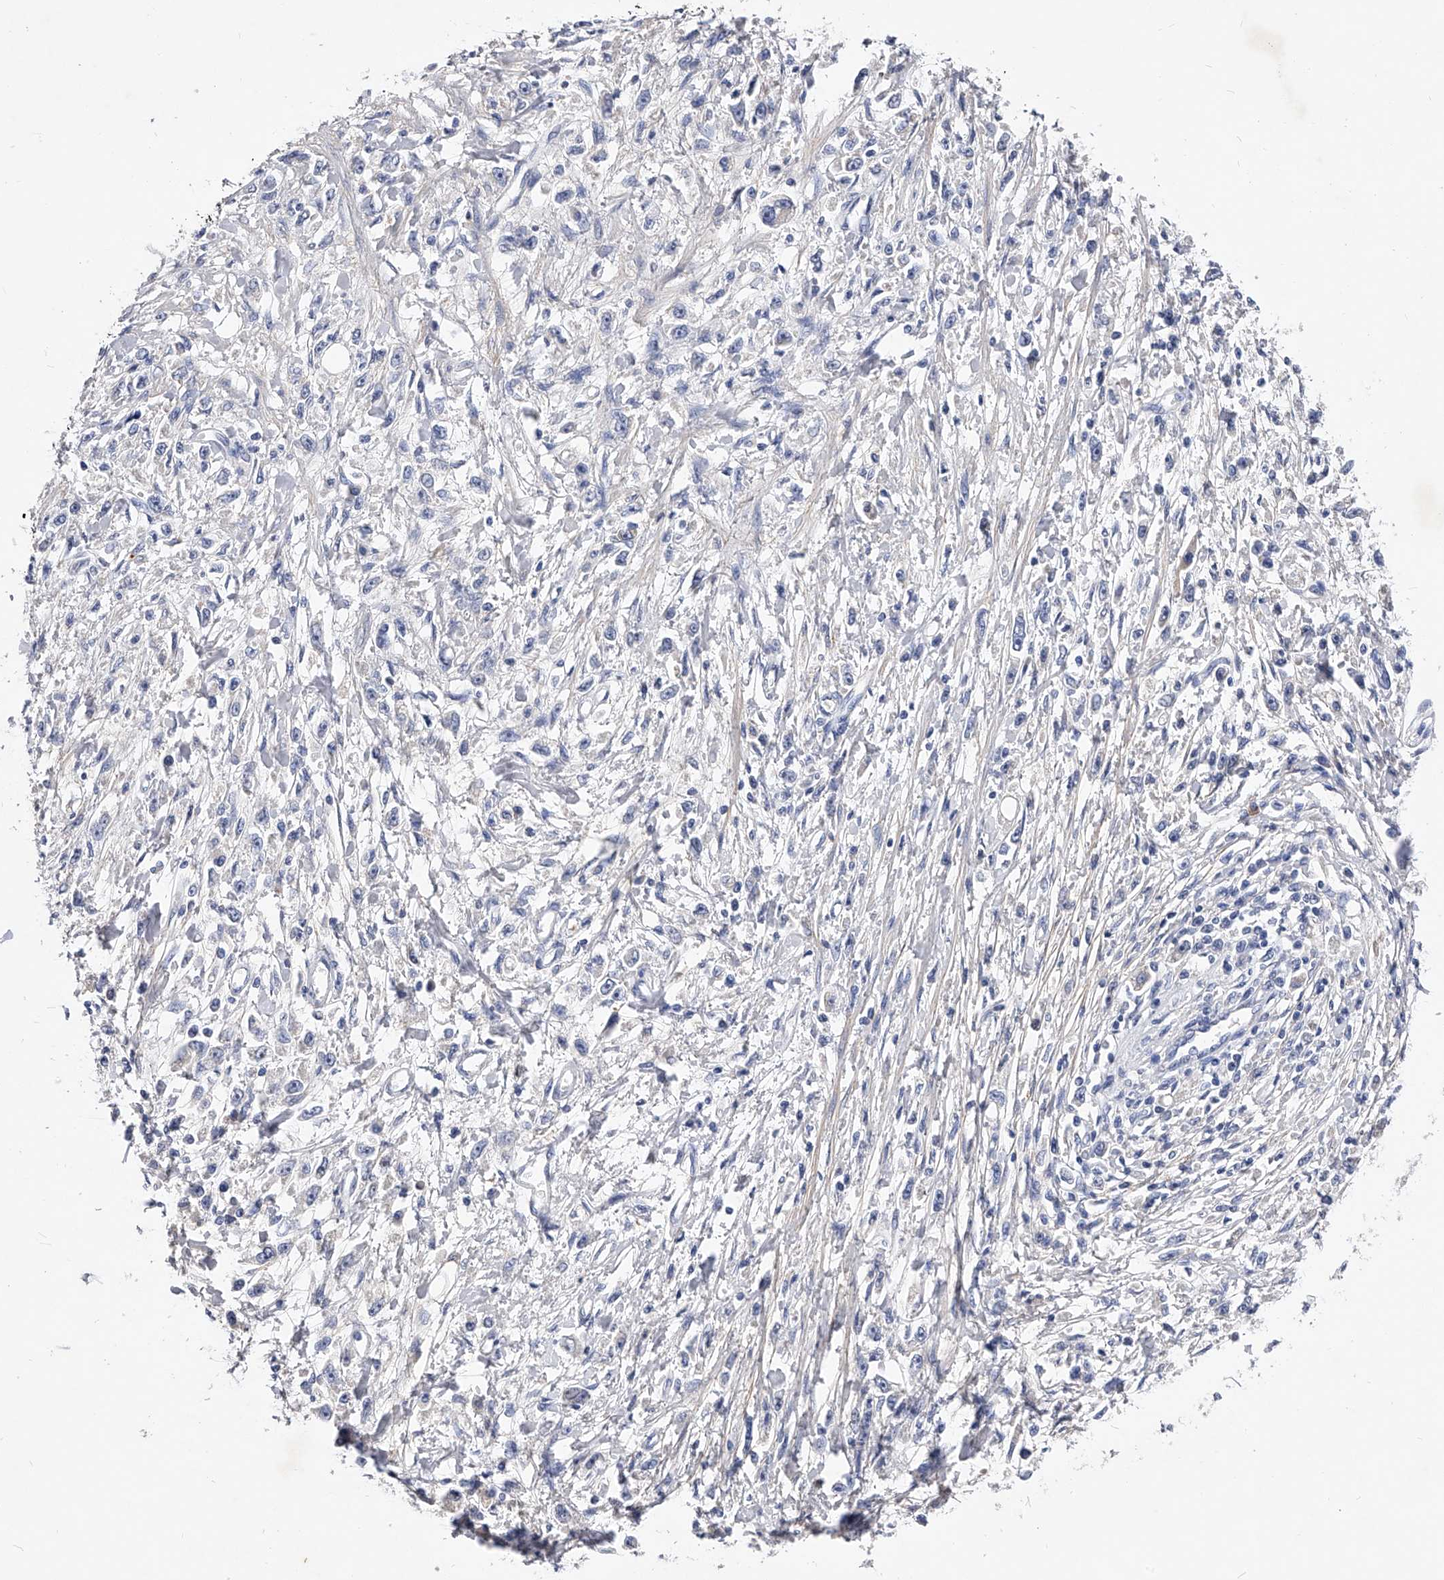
{"staining": {"intensity": "negative", "quantity": "none", "location": "none"}, "tissue": "stomach cancer", "cell_type": "Tumor cells", "image_type": "cancer", "snomed": [{"axis": "morphology", "description": "Adenocarcinoma, NOS"}, {"axis": "topography", "description": "Stomach"}], "caption": "Stomach cancer (adenocarcinoma) was stained to show a protein in brown. There is no significant positivity in tumor cells. (Stains: DAB immunohistochemistry with hematoxylin counter stain, Microscopy: brightfield microscopy at high magnification).", "gene": "ZNF529", "patient": {"sex": "female", "age": 59}}